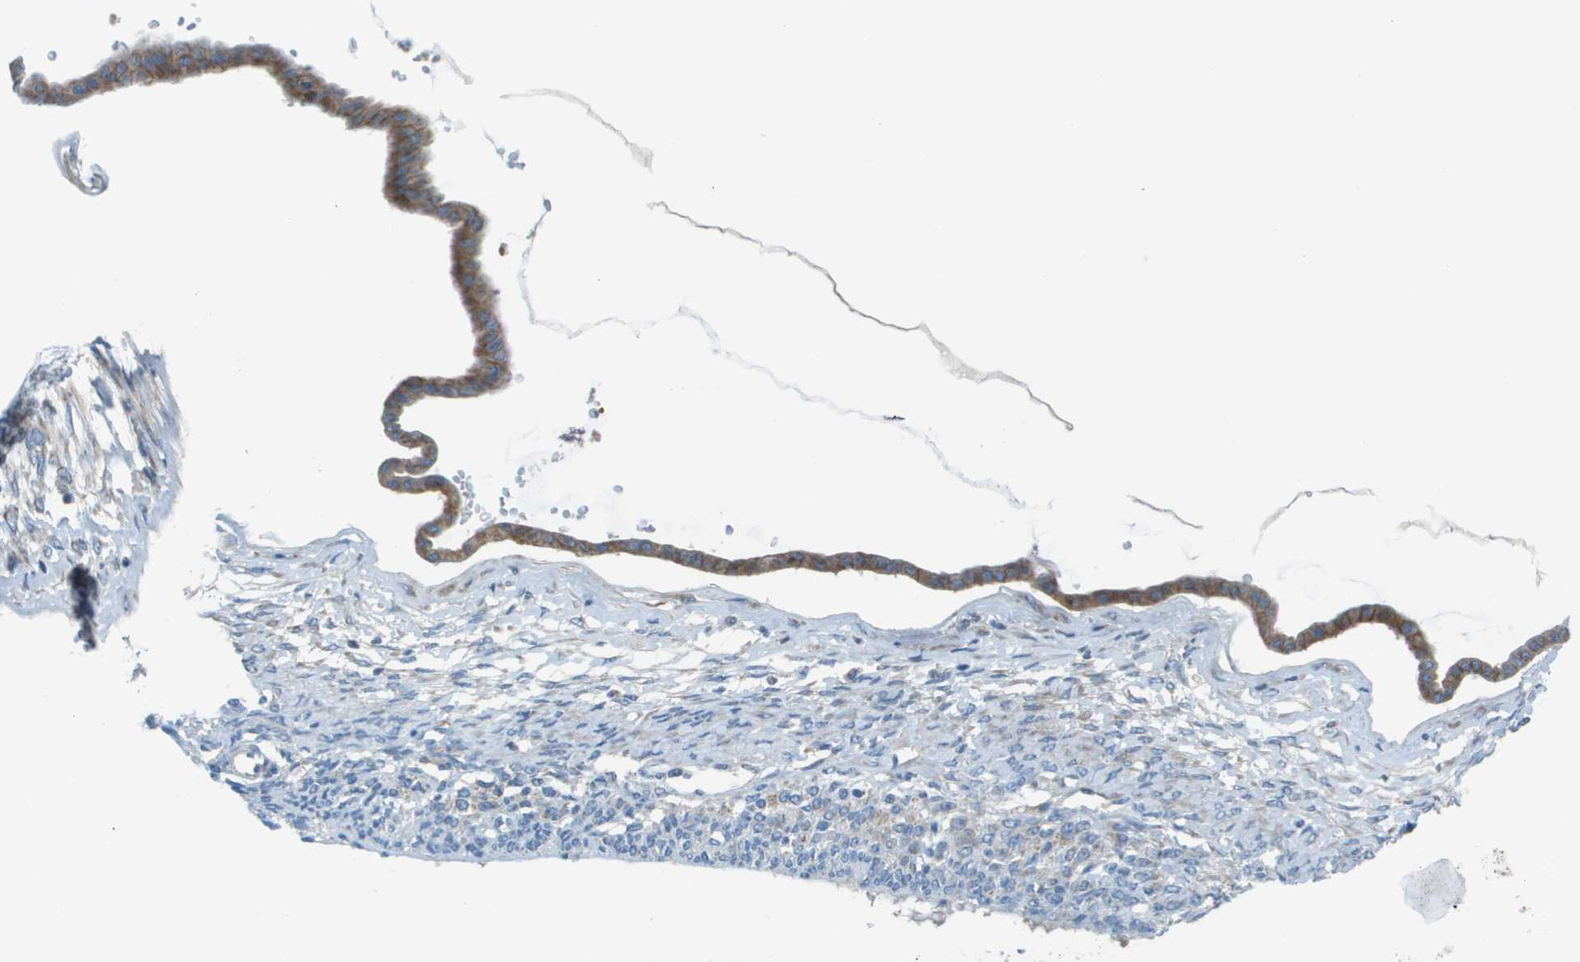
{"staining": {"intensity": "moderate", "quantity": ">75%", "location": "cytoplasmic/membranous"}, "tissue": "ovarian cancer", "cell_type": "Tumor cells", "image_type": "cancer", "snomed": [{"axis": "morphology", "description": "Cystadenocarcinoma, mucinous, NOS"}, {"axis": "topography", "description": "Ovary"}], "caption": "IHC staining of ovarian cancer, which exhibits medium levels of moderate cytoplasmic/membranous staining in about >75% of tumor cells indicating moderate cytoplasmic/membranous protein staining. The staining was performed using DAB (3,3'-diaminobenzidine) (brown) for protein detection and nuclei were counterstained in hematoxylin (blue).", "gene": "GALNT6", "patient": {"sex": "female", "age": 73}}